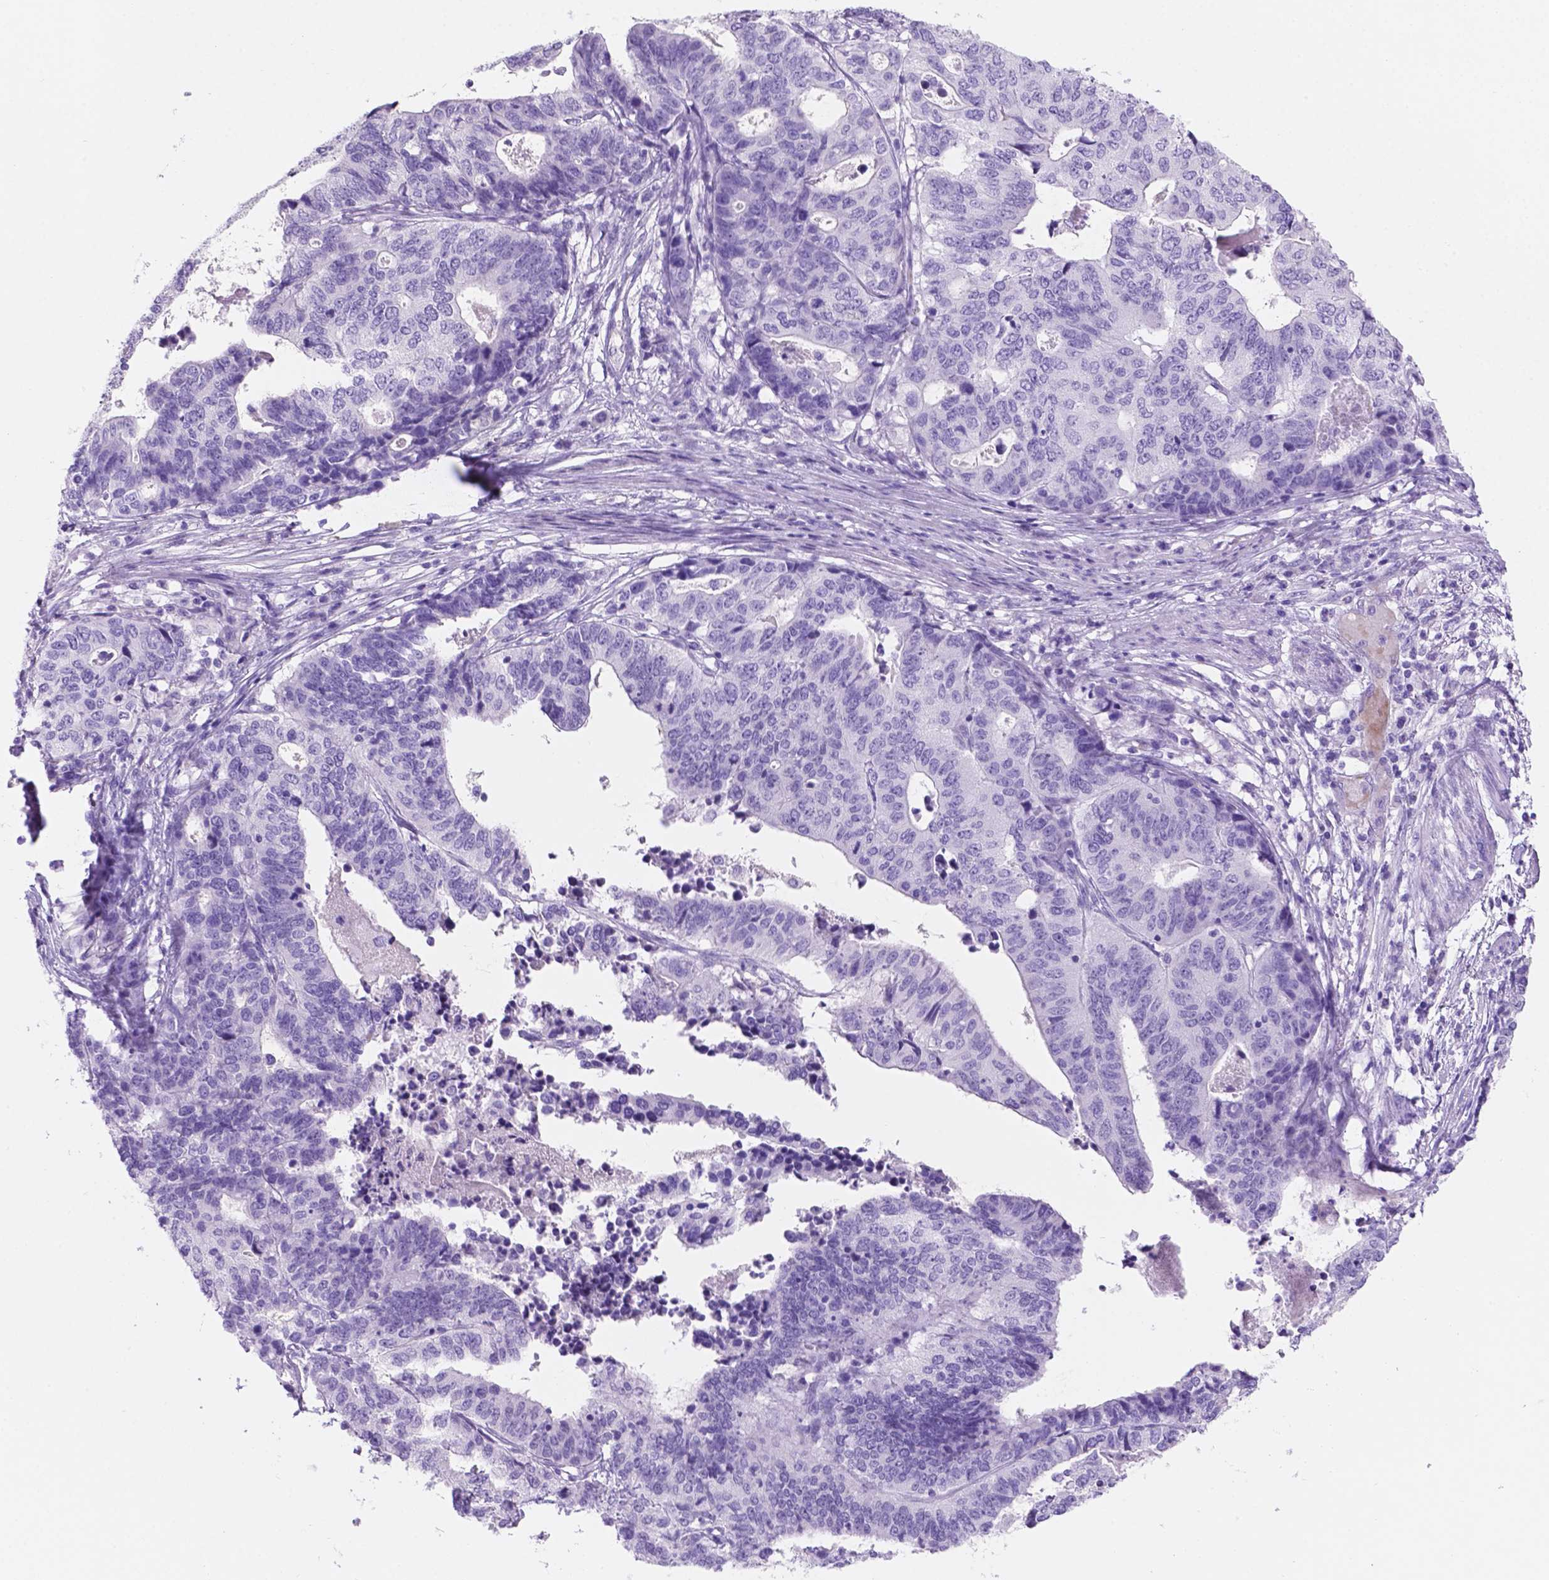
{"staining": {"intensity": "negative", "quantity": "none", "location": "none"}, "tissue": "stomach cancer", "cell_type": "Tumor cells", "image_type": "cancer", "snomed": [{"axis": "morphology", "description": "Adenocarcinoma, NOS"}, {"axis": "topography", "description": "Stomach, upper"}], "caption": "DAB (3,3'-diaminobenzidine) immunohistochemical staining of stomach adenocarcinoma exhibits no significant positivity in tumor cells.", "gene": "GRIN2B", "patient": {"sex": "female", "age": 67}}